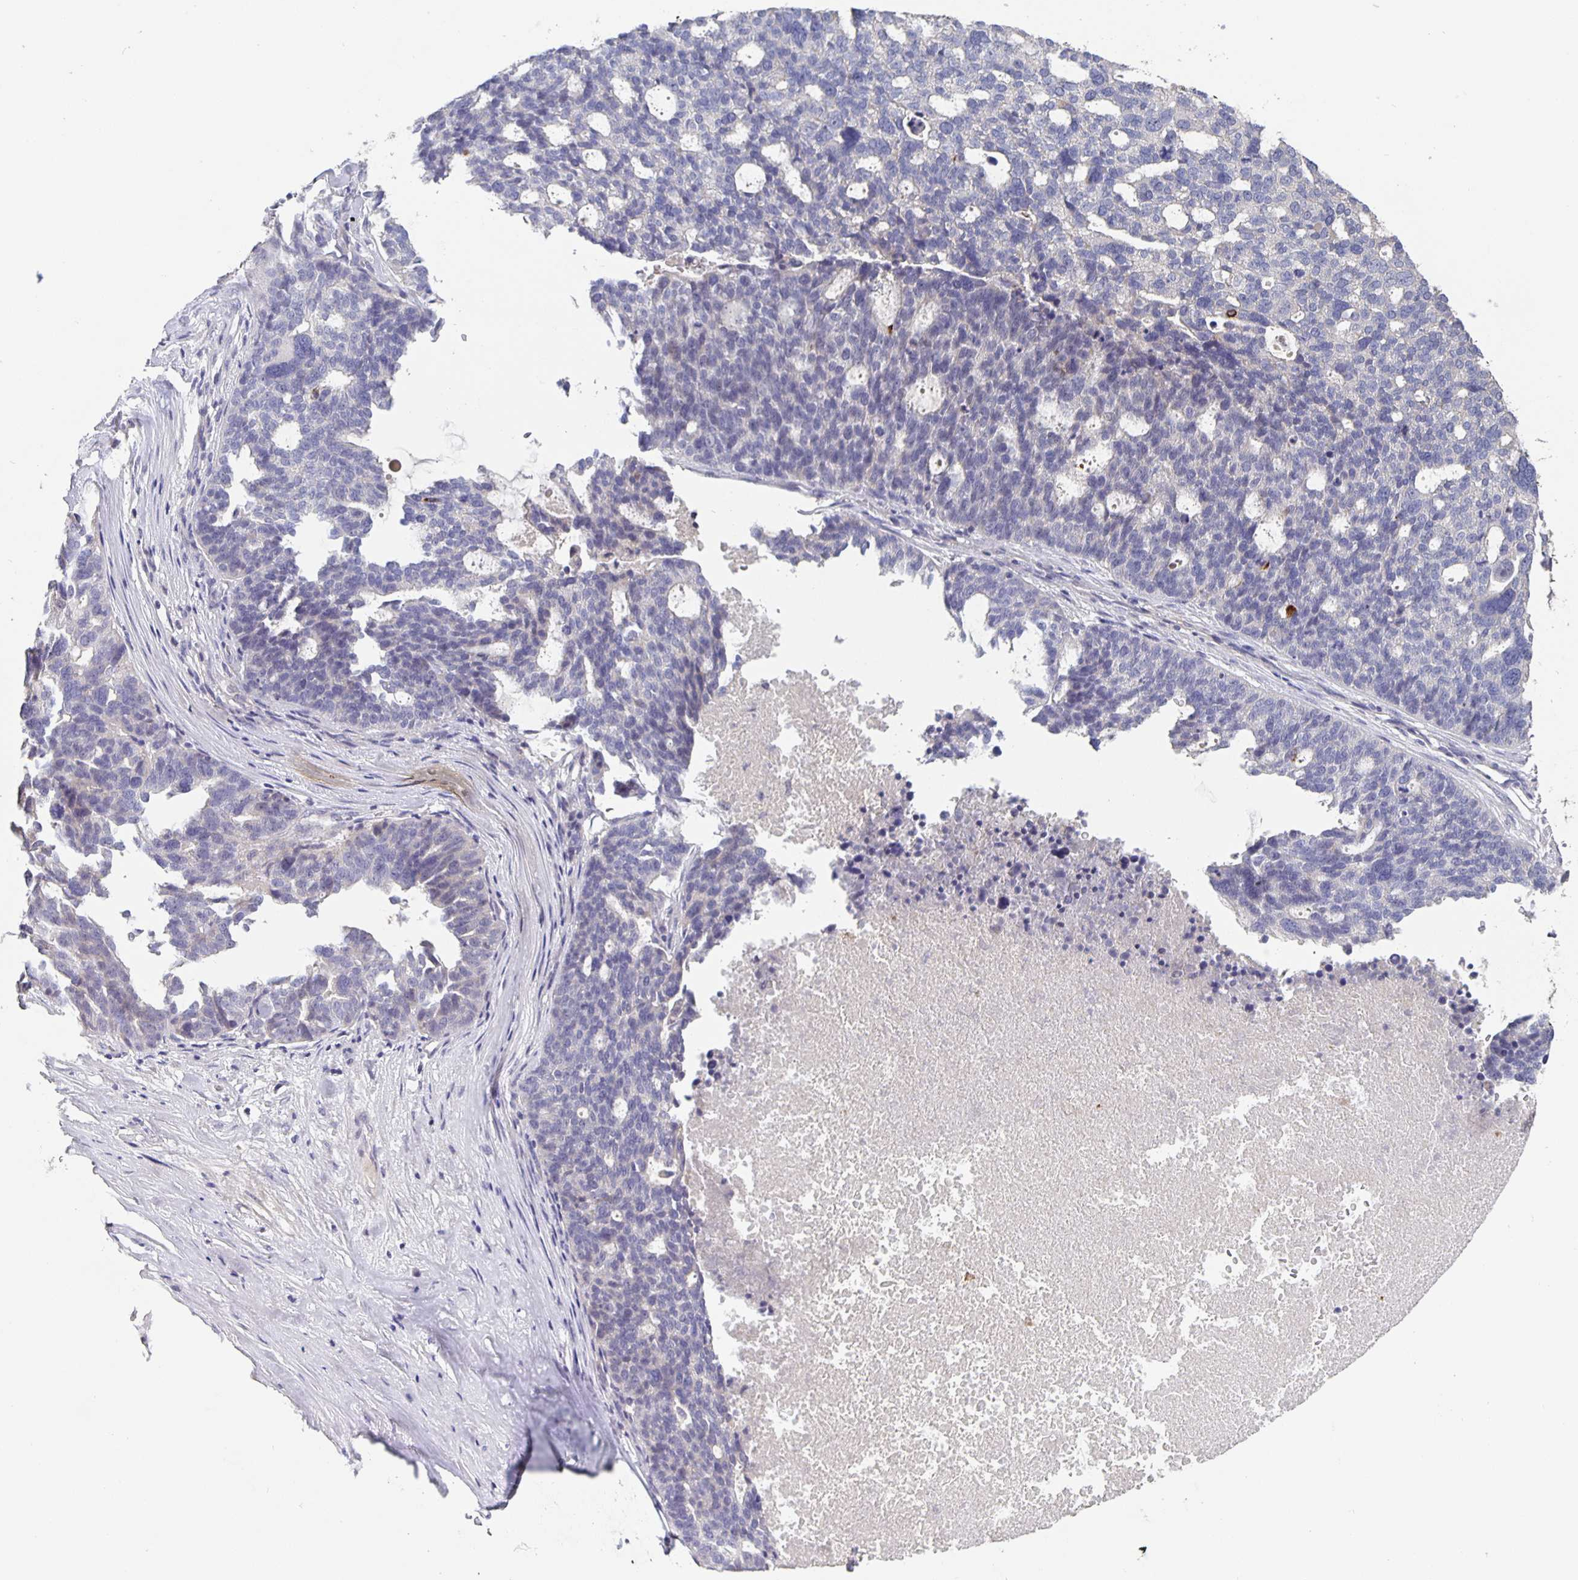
{"staining": {"intensity": "negative", "quantity": "none", "location": "none"}, "tissue": "ovarian cancer", "cell_type": "Tumor cells", "image_type": "cancer", "snomed": [{"axis": "morphology", "description": "Cystadenocarcinoma, serous, NOS"}, {"axis": "topography", "description": "Ovary"}], "caption": "The image displays no staining of tumor cells in ovarian cancer.", "gene": "GDF15", "patient": {"sex": "female", "age": 59}}